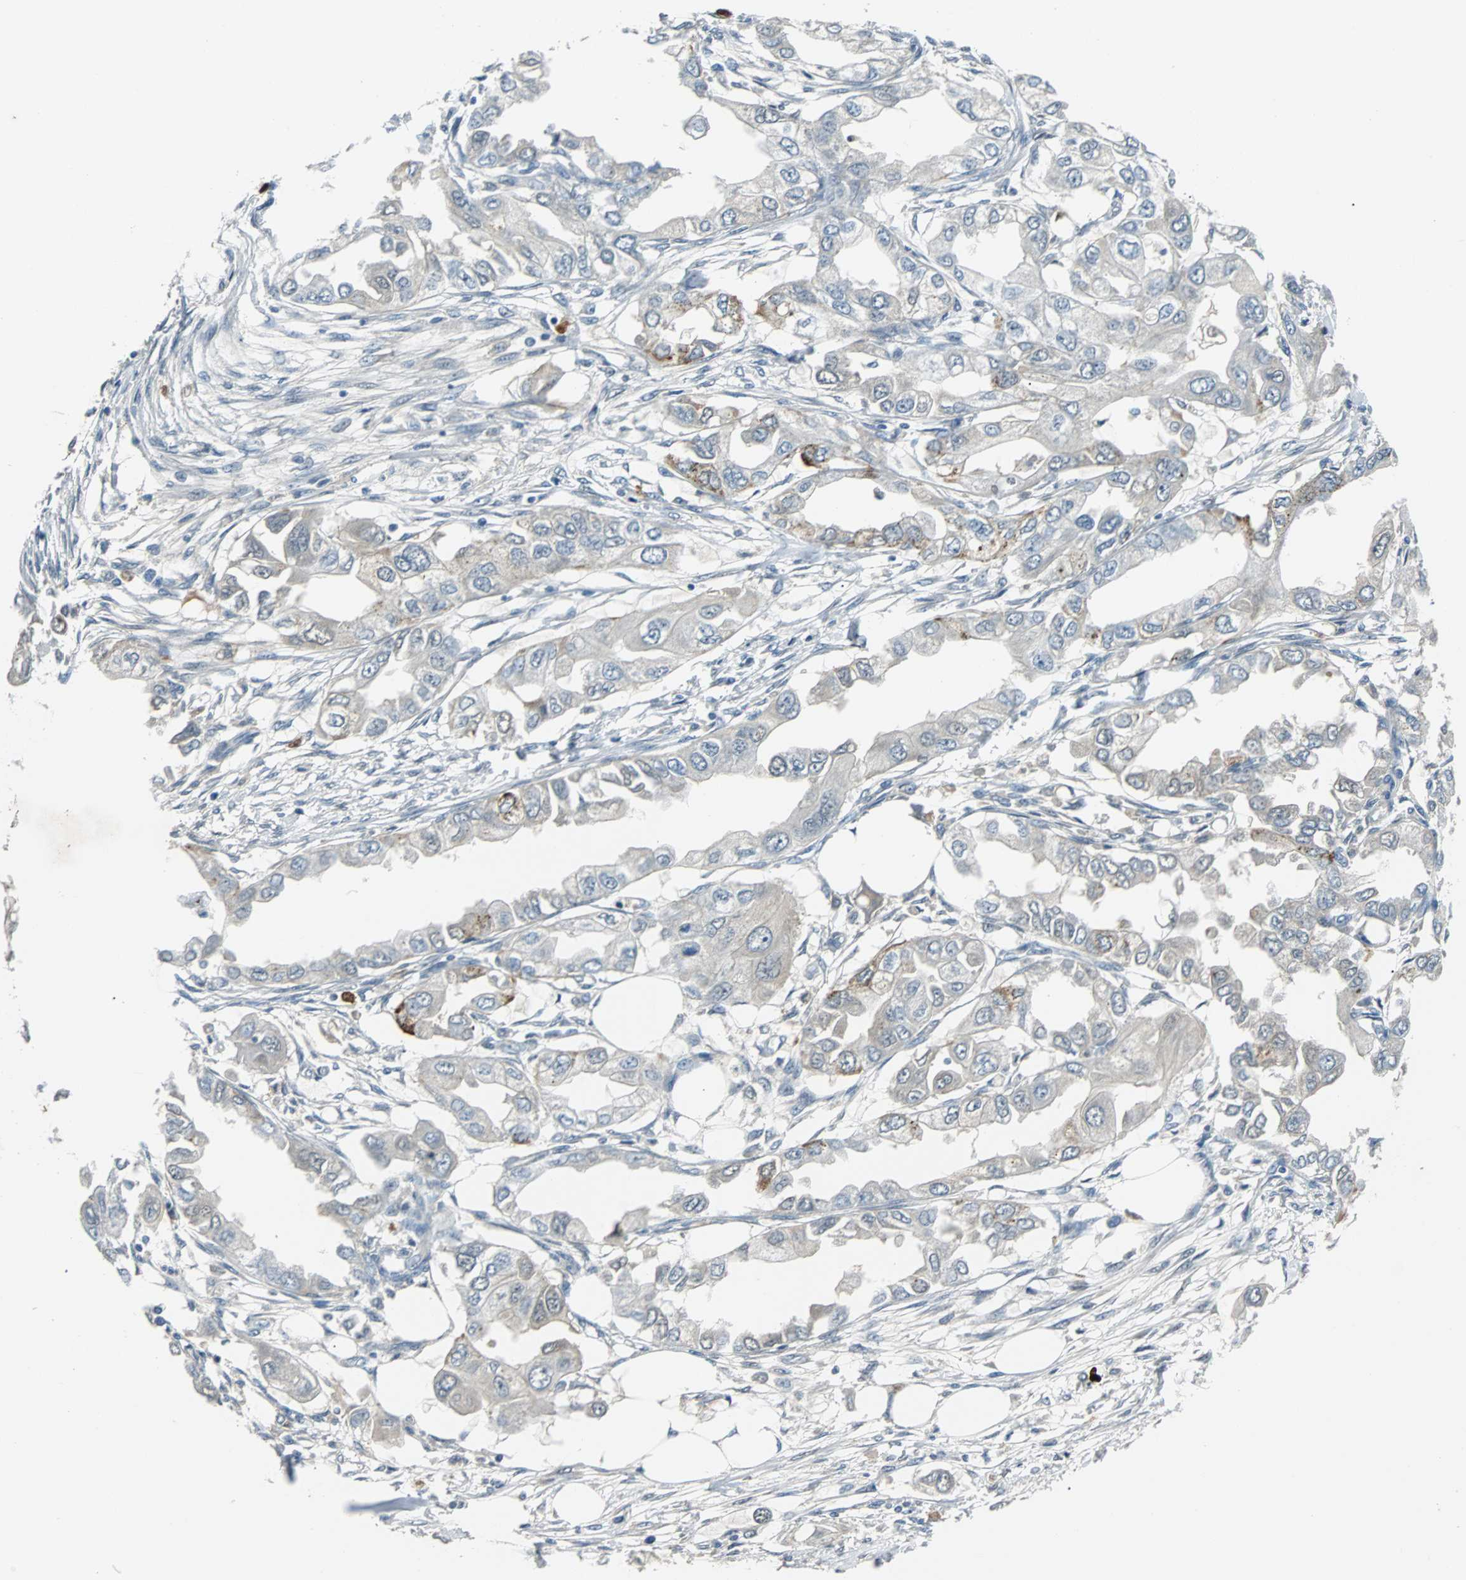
{"staining": {"intensity": "negative", "quantity": "none", "location": "none"}, "tissue": "endometrial cancer", "cell_type": "Tumor cells", "image_type": "cancer", "snomed": [{"axis": "morphology", "description": "Adenocarcinoma, NOS"}, {"axis": "topography", "description": "Endometrium"}], "caption": "IHC of human adenocarcinoma (endometrial) demonstrates no positivity in tumor cells.", "gene": "FHL2", "patient": {"sex": "female", "age": 67}}